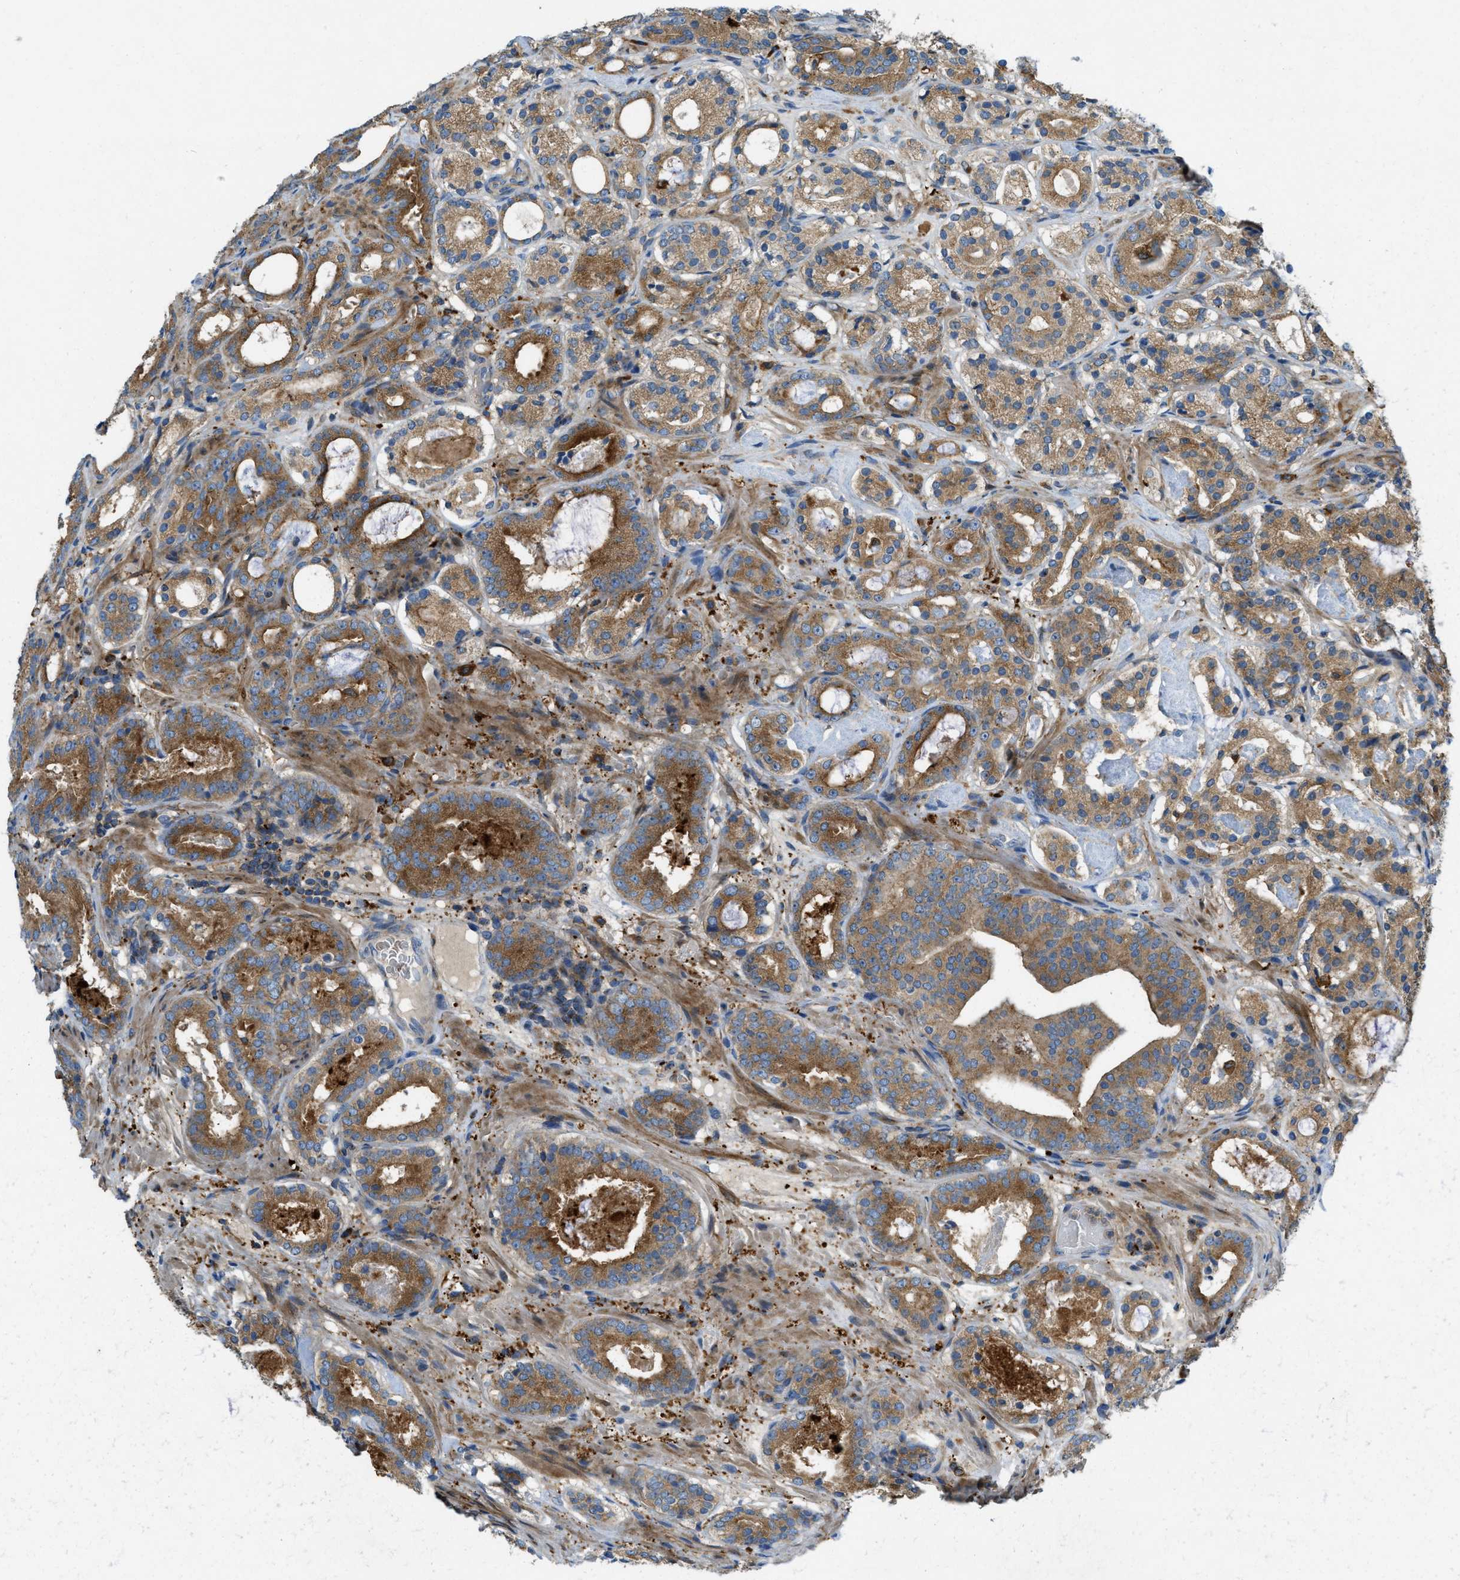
{"staining": {"intensity": "moderate", "quantity": ">75%", "location": "cytoplasmic/membranous"}, "tissue": "prostate cancer", "cell_type": "Tumor cells", "image_type": "cancer", "snomed": [{"axis": "morphology", "description": "Adenocarcinoma, Low grade"}, {"axis": "topography", "description": "Prostate"}], "caption": "This is a micrograph of immunohistochemistry (IHC) staining of low-grade adenocarcinoma (prostate), which shows moderate expression in the cytoplasmic/membranous of tumor cells.", "gene": "RFFL", "patient": {"sex": "male", "age": 69}}